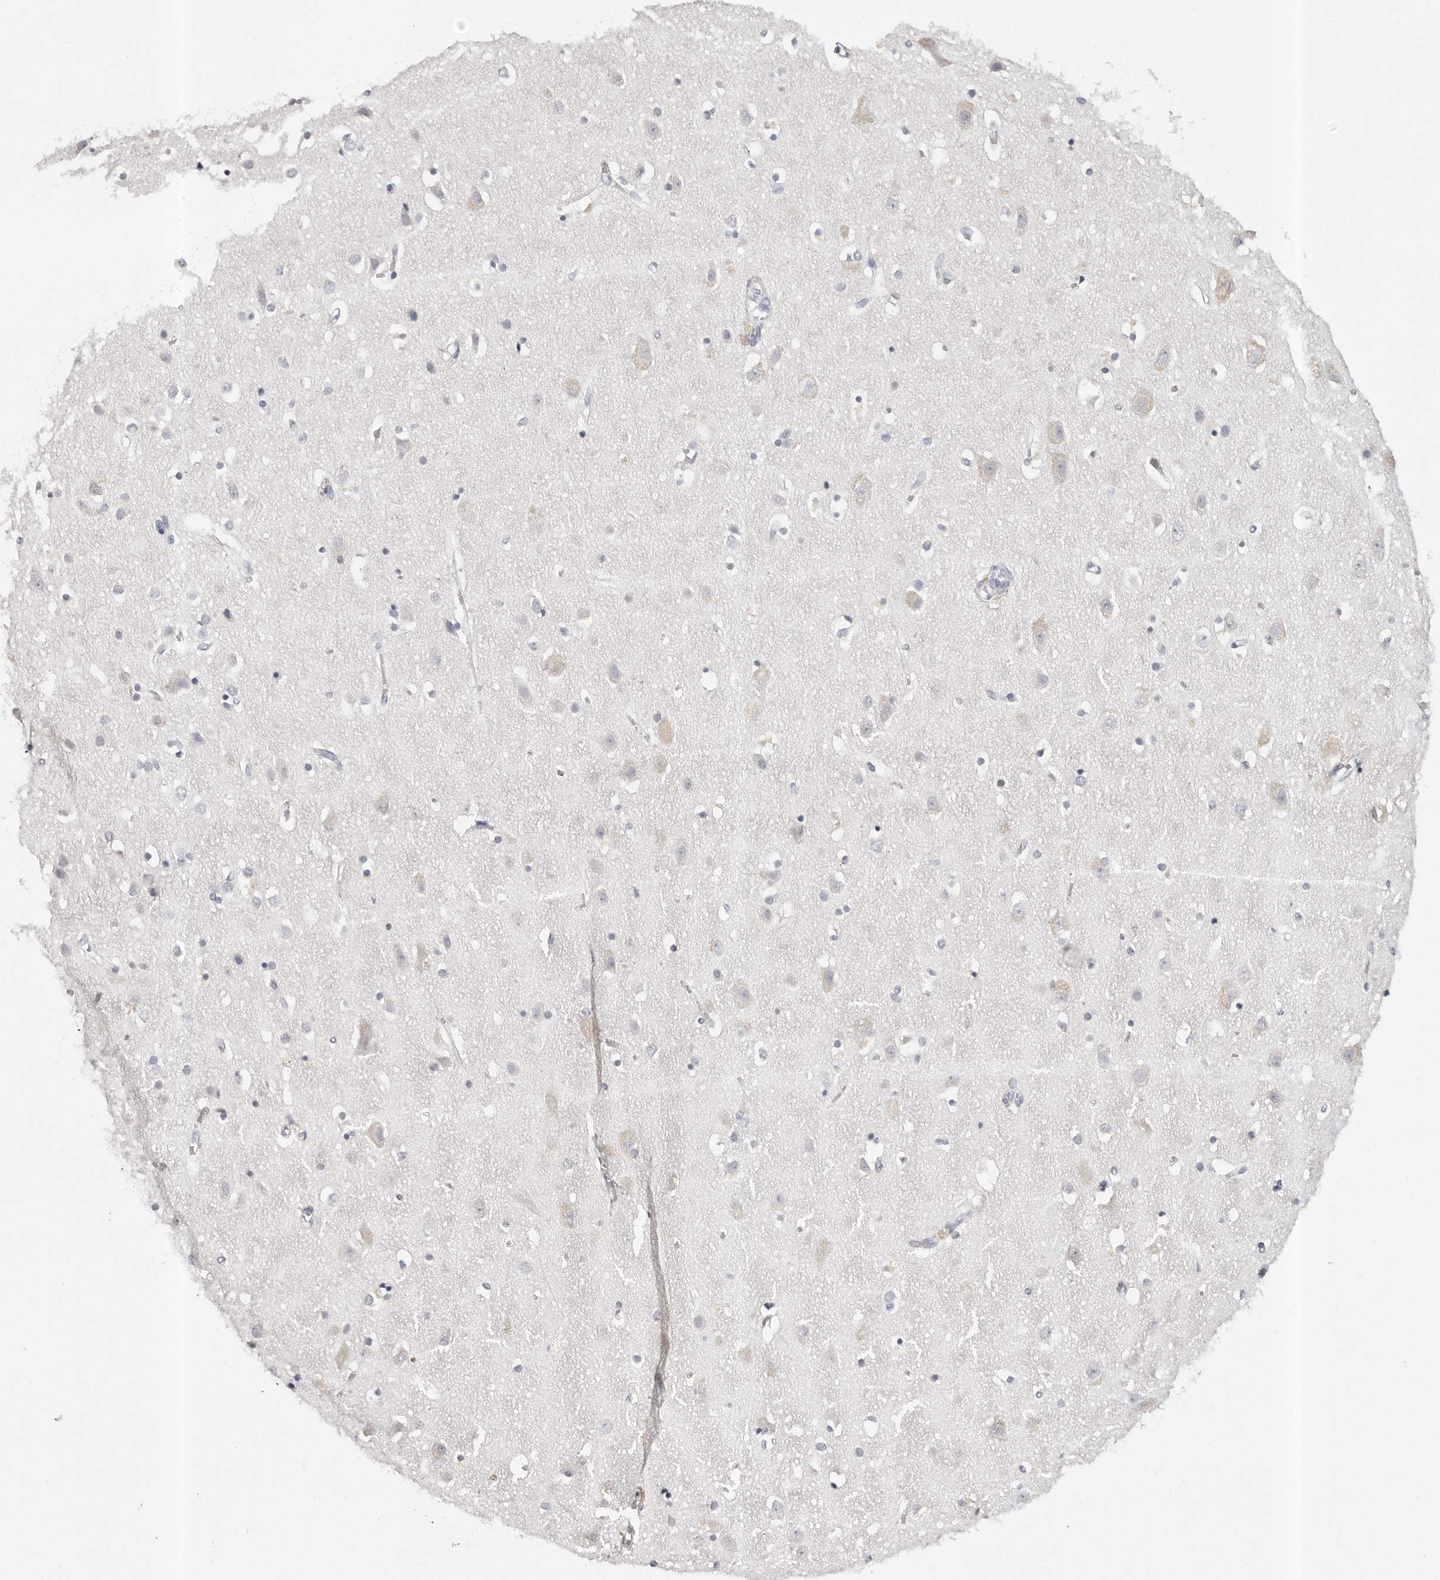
{"staining": {"intensity": "negative", "quantity": "none", "location": "none"}, "tissue": "cerebral cortex", "cell_type": "Endothelial cells", "image_type": "normal", "snomed": [{"axis": "morphology", "description": "Normal tissue, NOS"}, {"axis": "topography", "description": "Cerebral cortex"}], "caption": "Endothelial cells show no significant protein expression in benign cerebral cortex. (DAB (3,3'-diaminobenzidine) IHC with hematoxylin counter stain).", "gene": "ROM1", "patient": {"sex": "male", "age": 54}}